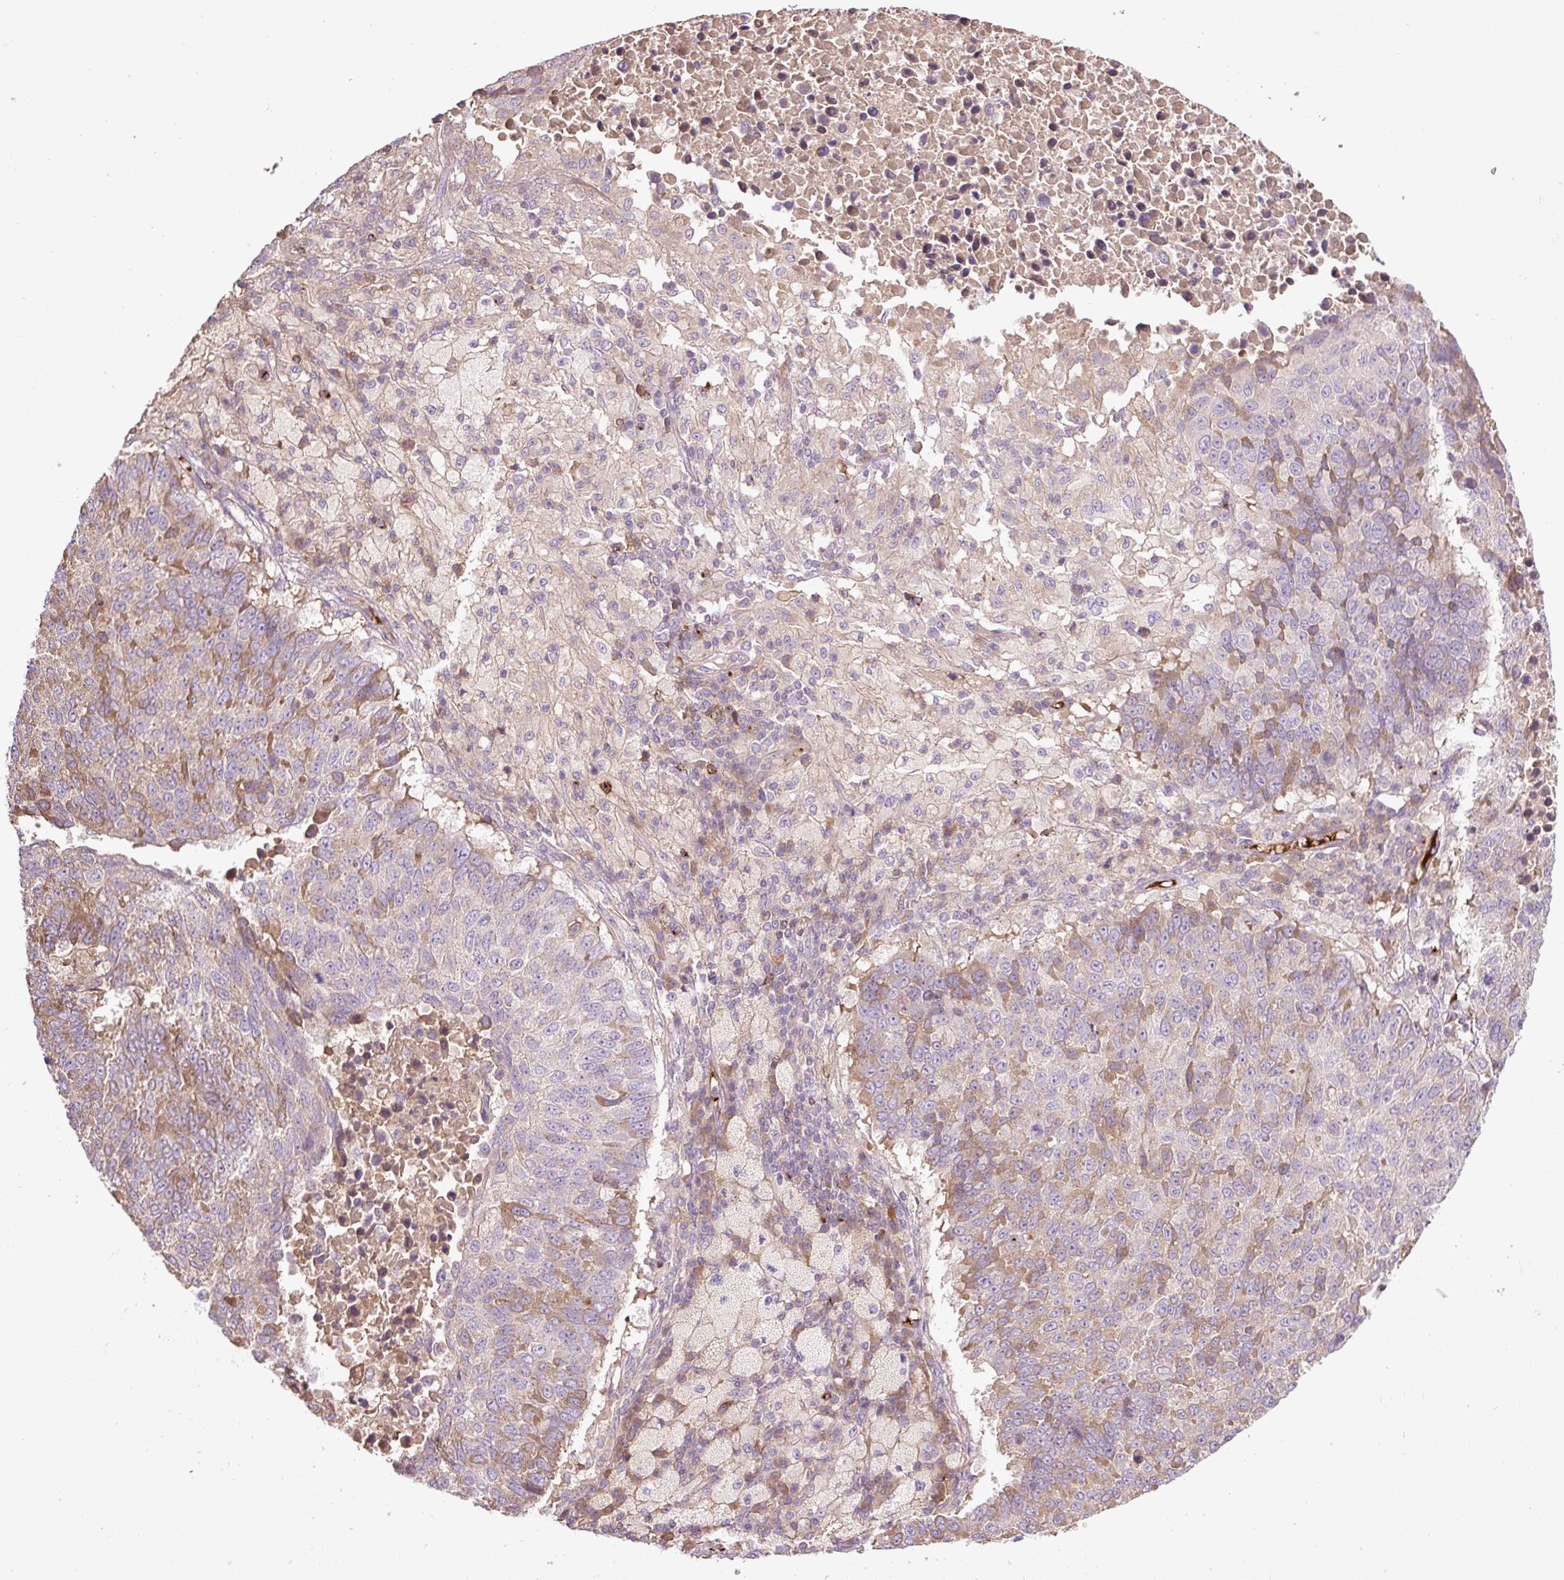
{"staining": {"intensity": "weak", "quantity": "25%-75%", "location": "cytoplasmic/membranous"}, "tissue": "lung cancer", "cell_type": "Tumor cells", "image_type": "cancer", "snomed": [{"axis": "morphology", "description": "Squamous cell carcinoma, NOS"}, {"axis": "topography", "description": "Lung"}], "caption": "IHC staining of lung cancer, which exhibits low levels of weak cytoplasmic/membranous positivity in approximately 25%-75% of tumor cells indicating weak cytoplasmic/membranous protein expression. The staining was performed using DAB (brown) for protein detection and nuclei were counterstained in hematoxylin (blue).", "gene": "CXCL13", "patient": {"sex": "male", "age": 73}}